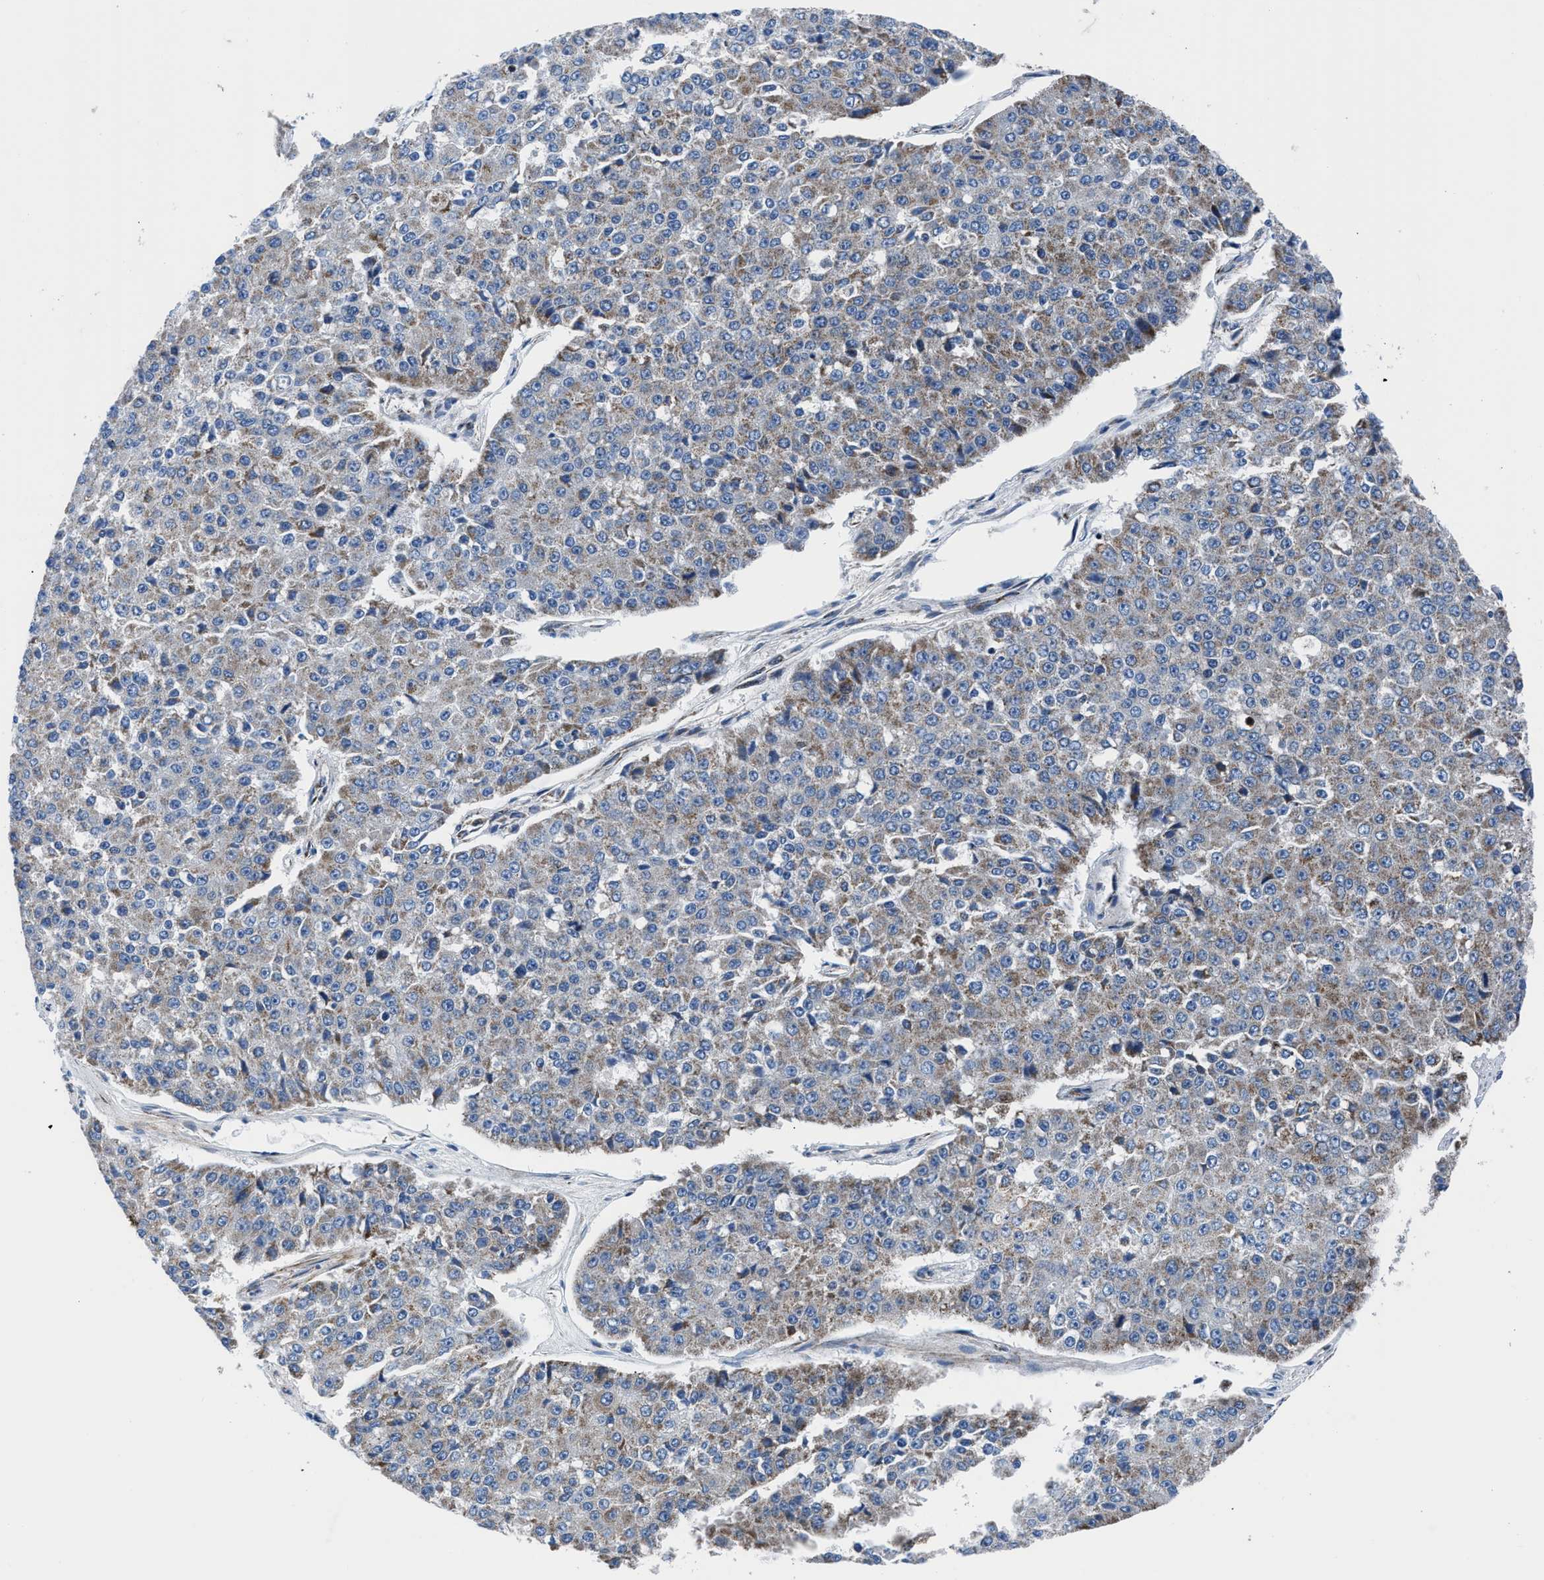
{"staining": {"intensity": "moderate", "quantity": "25%-75%", "location": "cytoplasmic/membranous"}, "tissue": "pancreatic cancer", "cell_type": "Tumor cells", "image_type": "cancer", "snomed": [{"axis": "morphology", "description": "Adenocarcinoma, NOS"}, {"axis": "topography", "description": "Pancreas"}], "caption": "Immunohistochemistry (IHC) histopathology image of pancreatic adenocarcinoma stained for a protein (brown), which shows medium levels of moderate cytoplasmic/membranous positivity in about 25%-75% of tumor cells.", "gene": "LMO2", "patient": {"sex": "male", "age": 50}}